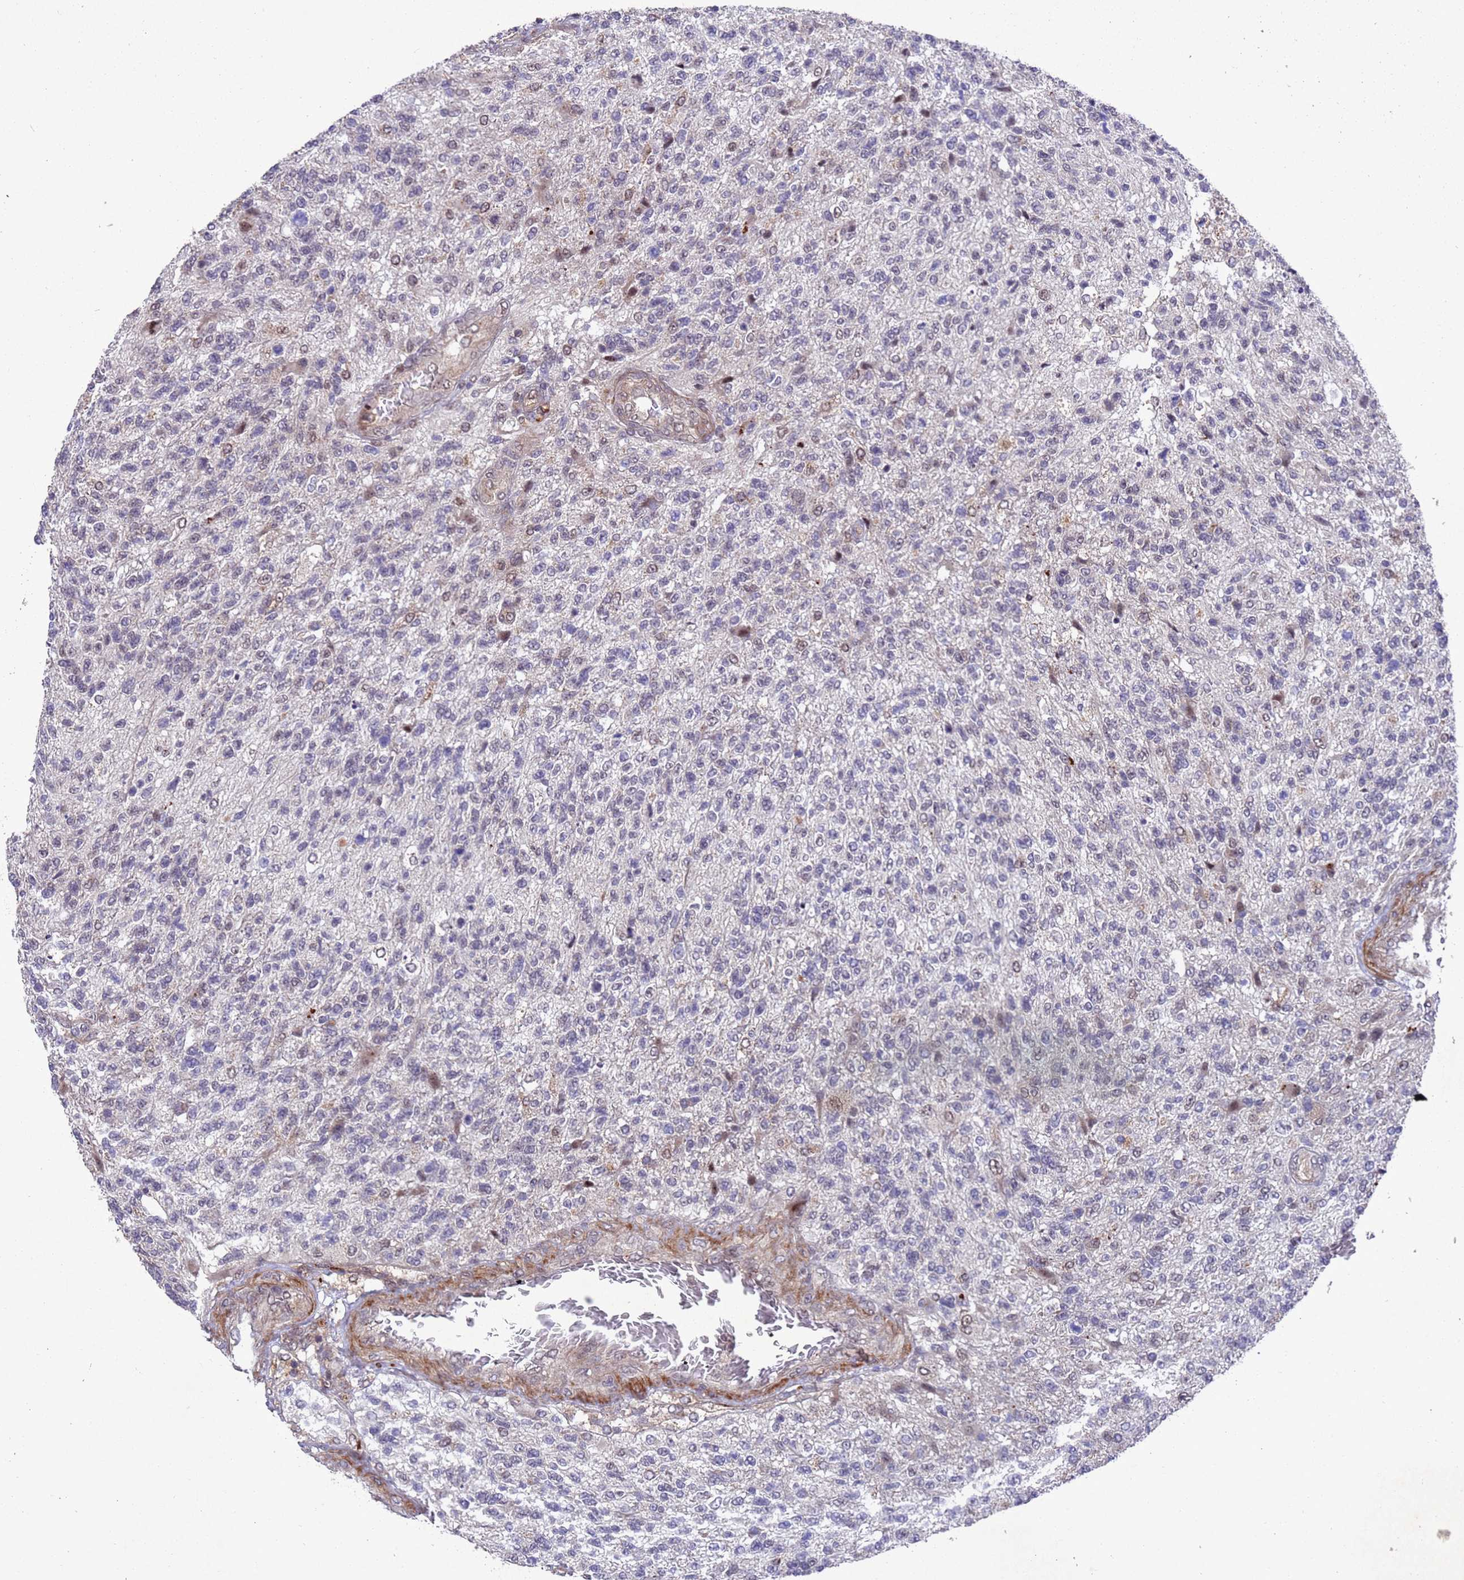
{"staining": {"intensity": "moderate", "quantity": "<25%", "location": "nuclear"}, "tissue": "glioma", "cell_type": "Tumor cells", "image_type": "cancer", "snomed": [{"axis": "morphology", "description": "Glioma, malignant, High grade"}, {"axis": "topography", "description": "Brain"}], "caption": "Glioma stained with immunohistochemistry (IHC) exhibits moderate nuclear staining in about <25% of tumor cells.", "gene": "TBK1", "patient": {"sex": "male", "age": 56}}